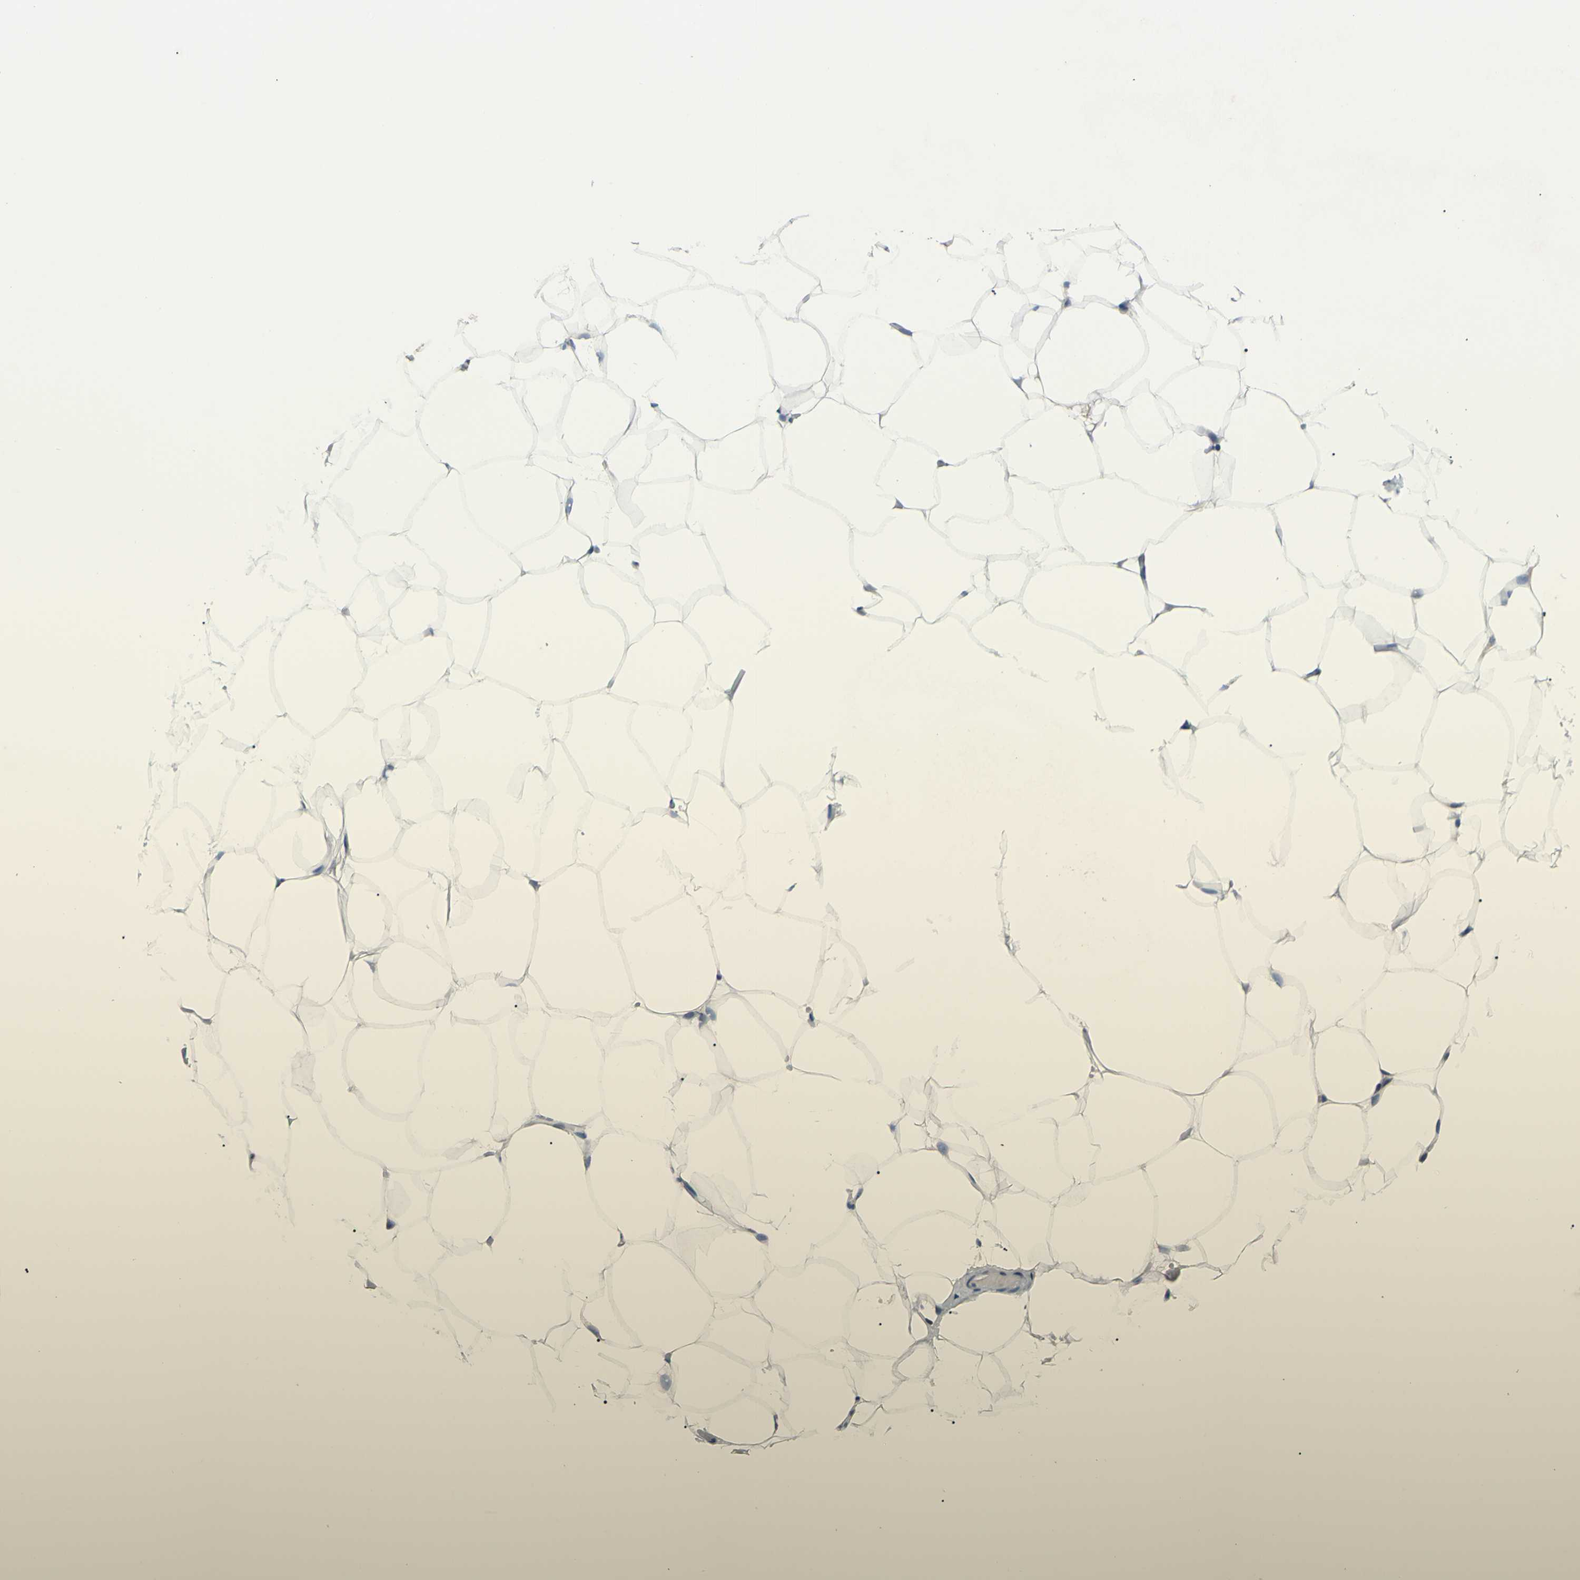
{"staining": {"intensity": "negative", "quantity": "none", "location": "none"}, "tissue": "adipose tissue", "cell_type": "Adipocytes", "image_type": "normal", "snomed": [{"axis": "morphology", "description": "Normal tissue, NOS"}, {"axis": "topography", "description": "Breast"}, {"axis": "topography", "description": "Adipose tissue"}], "caption": "Immunohistochemistry photomicrograph of unremarkable adipose tissue stained for a protein (brown), which demonstrates no staining in adipocytes.", "gene": "SP4", "patient": {"sex": "female", "age": 25}}